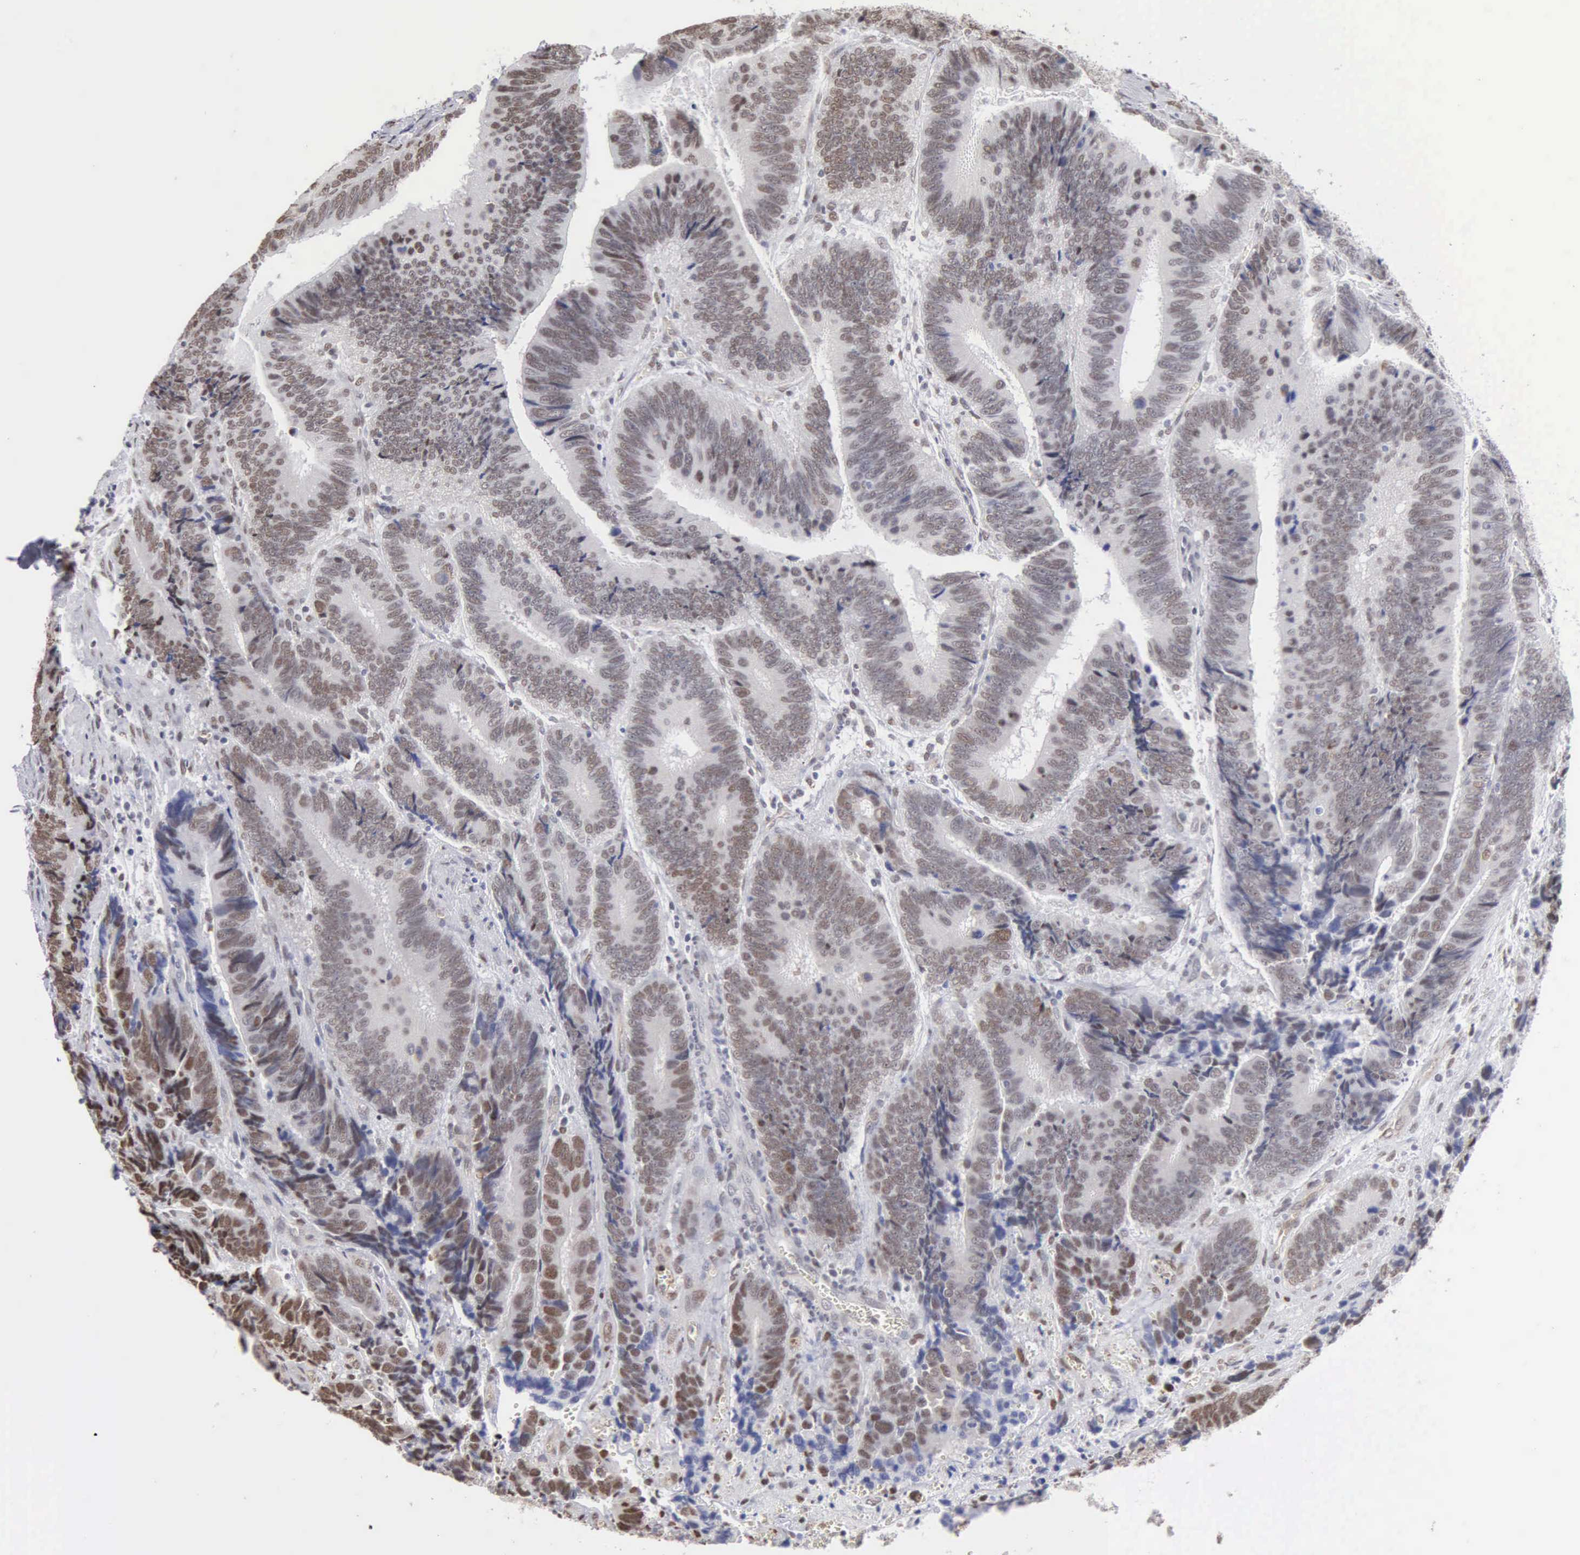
{"staining": {"intensity": "moderate", "quantity": ">75%", "location": "nuclear"}, "tissue": "colorectal cancer", "cell_type": "Tumor cells", "image_type": "cancer", "snomed": [{"axis": "morphology", "description": "Adenocarcinoma, NOS"}, {"axis": "topography", "description": "Colon"}], "caption": "Immunohistochemistry (IHC) histopathology image of neoplastic tissue: adenocarcinoma (colorectal) stained using IHC exhibits medium levels of moderate protein expression localized specifically in the nuclear of tumor cells, appearing as a nuclear brown color.", "gene": "CCNG1", "patient": {"sex": "male", "age": 72}}